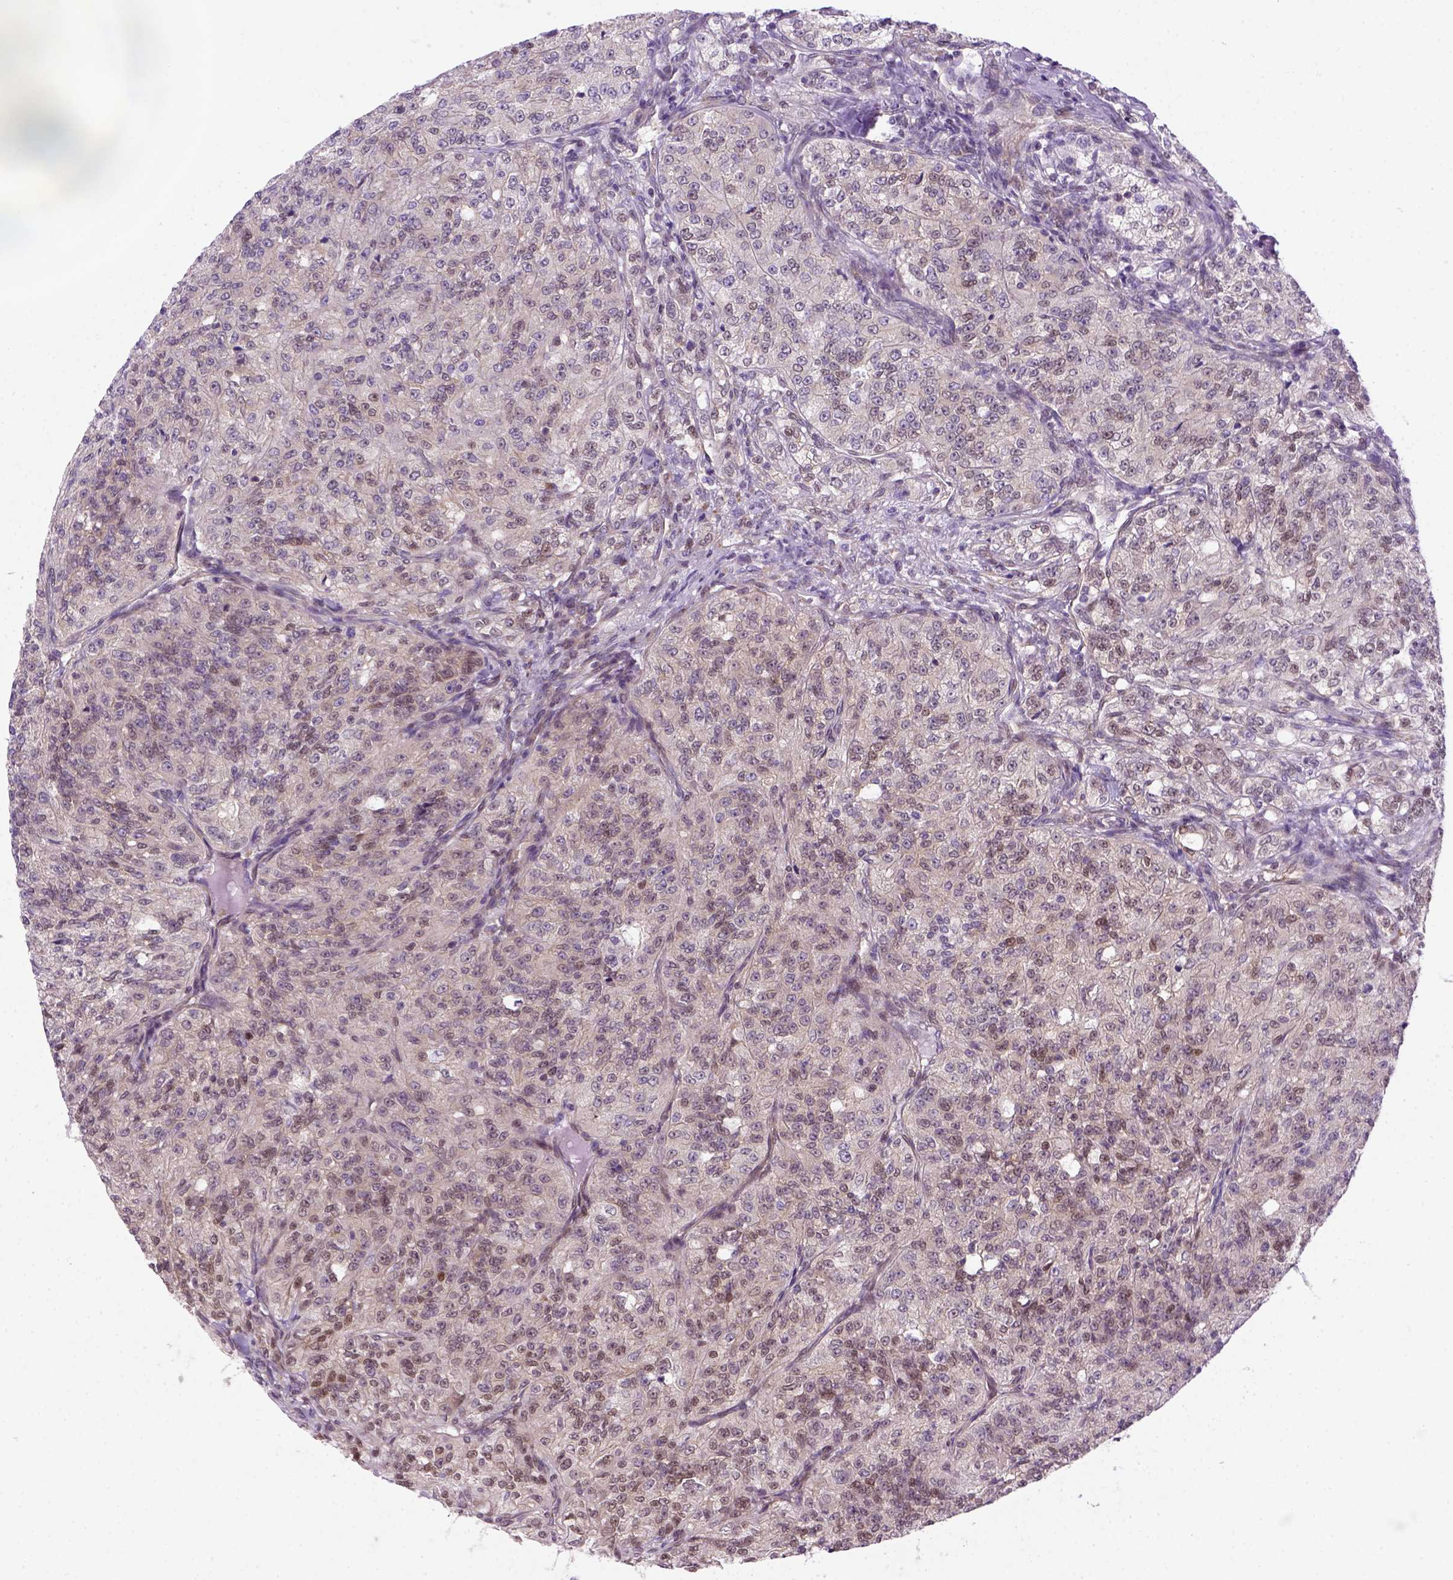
{"staining": {"intensity": "weak", "quantity": "<25%", "location": "nuclear"}, "tissue": "renal cancer", "cell_type": "Tumor cells", "image_type": "cancer", "snomed": [{"axis": "morphology", "description": "Adenocarcinoma, NOS"}, {"axis": "topography", "description": "Kidney"}], "caption": "High power microscopy image of an immunohistochemistry (IHC) photomicrograph of renal adenocarcinoma, revealing no significant positivity in tumor cells. (DAB immunohistochemistry (IHC) with hematoxylin counter stain).", "gene": "MGMT", "patient": {"sex": "female", "age": 63}}